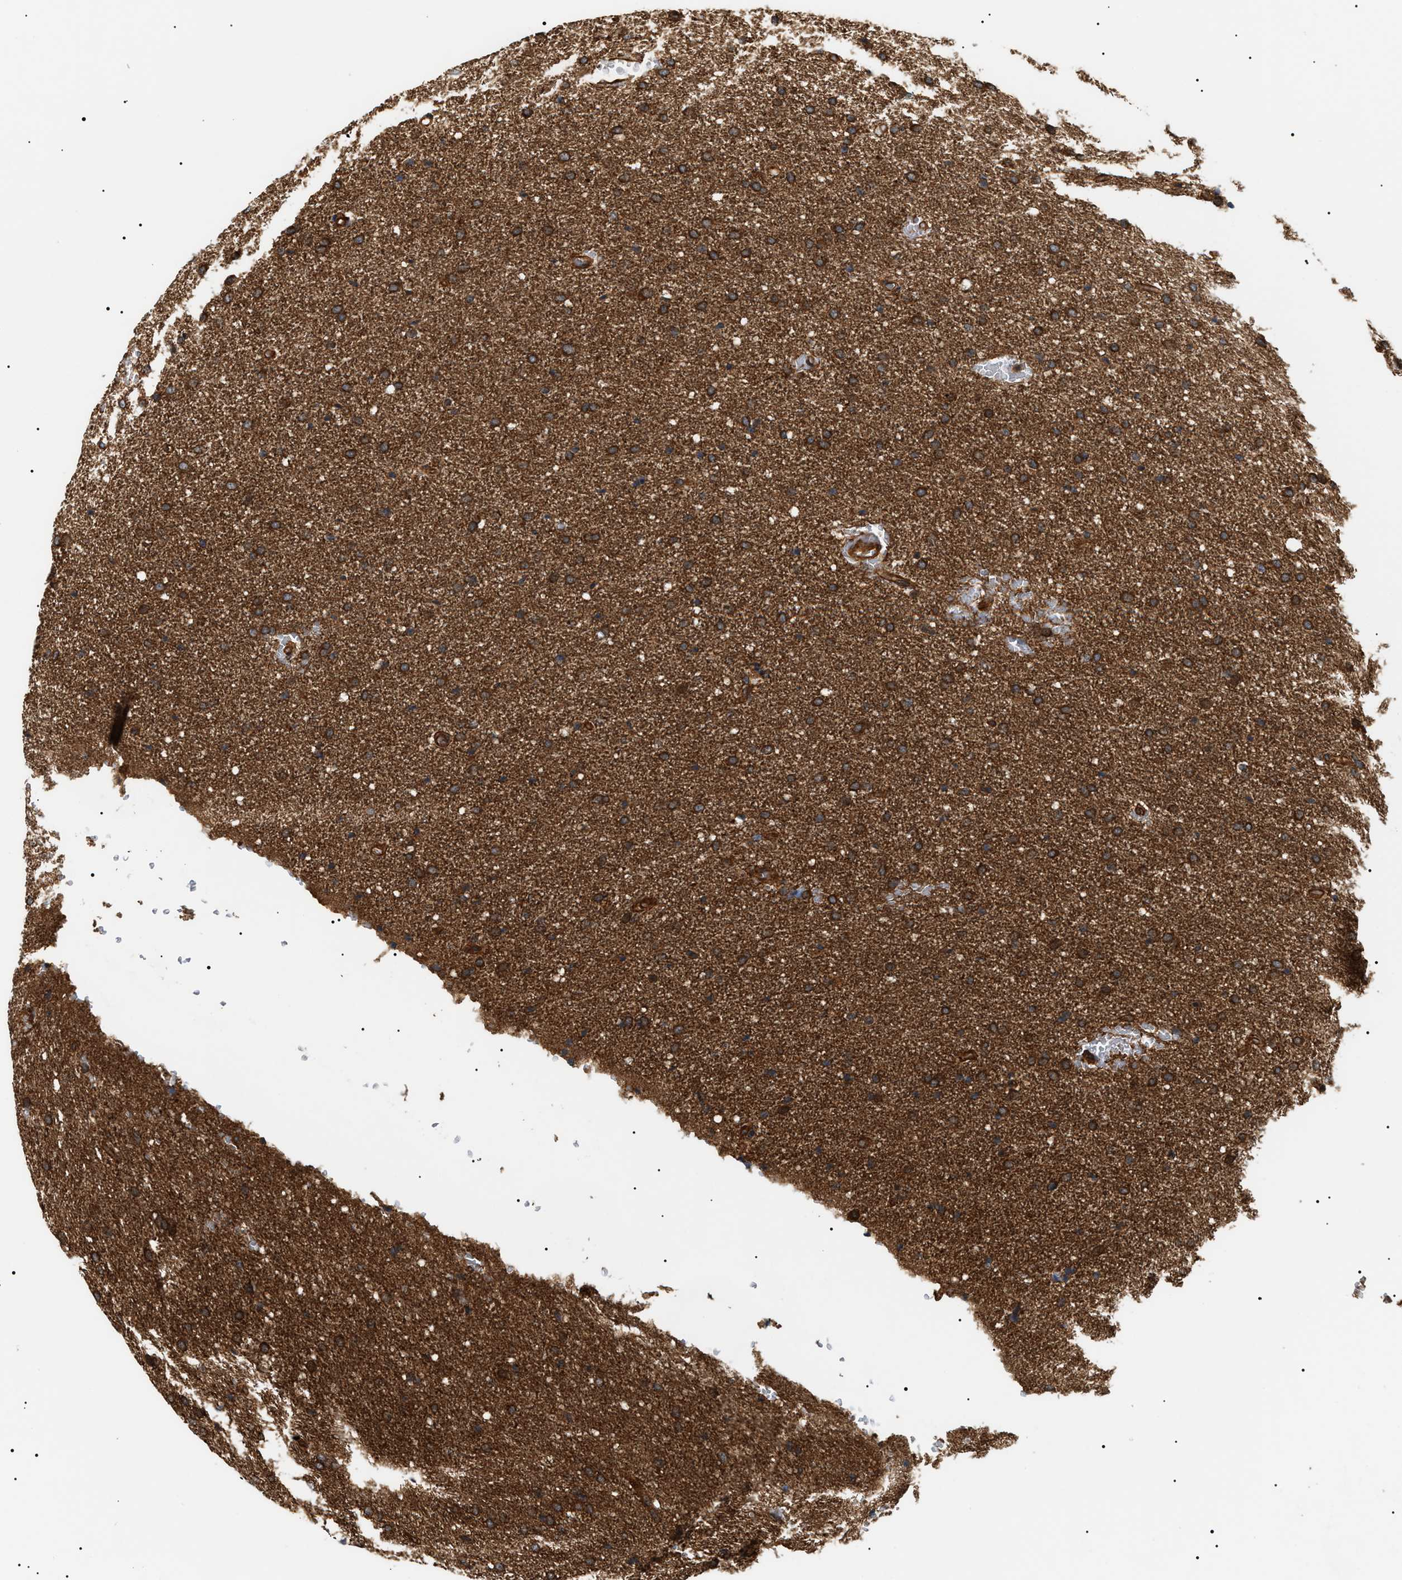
{"staining": {"intensity": "moderate", "quantity": ">75%", "location": "cytoplasmic/membranous"}, "tissue": "glioma", "cell_type": "Tumor cells", "image_type": "cancer", "snomed": [{"axis": "morphology", "description": "Glioma, malignant, Low grade"}, {"axis": "topography", "description": "Brain"}], "caption": "Glioma stained for a protein displays moderate cytoplasmic/membranous positivity in tumor cells.", "gene": "SH3GLB2", "patient": {"sex": "female", "age": 37}}